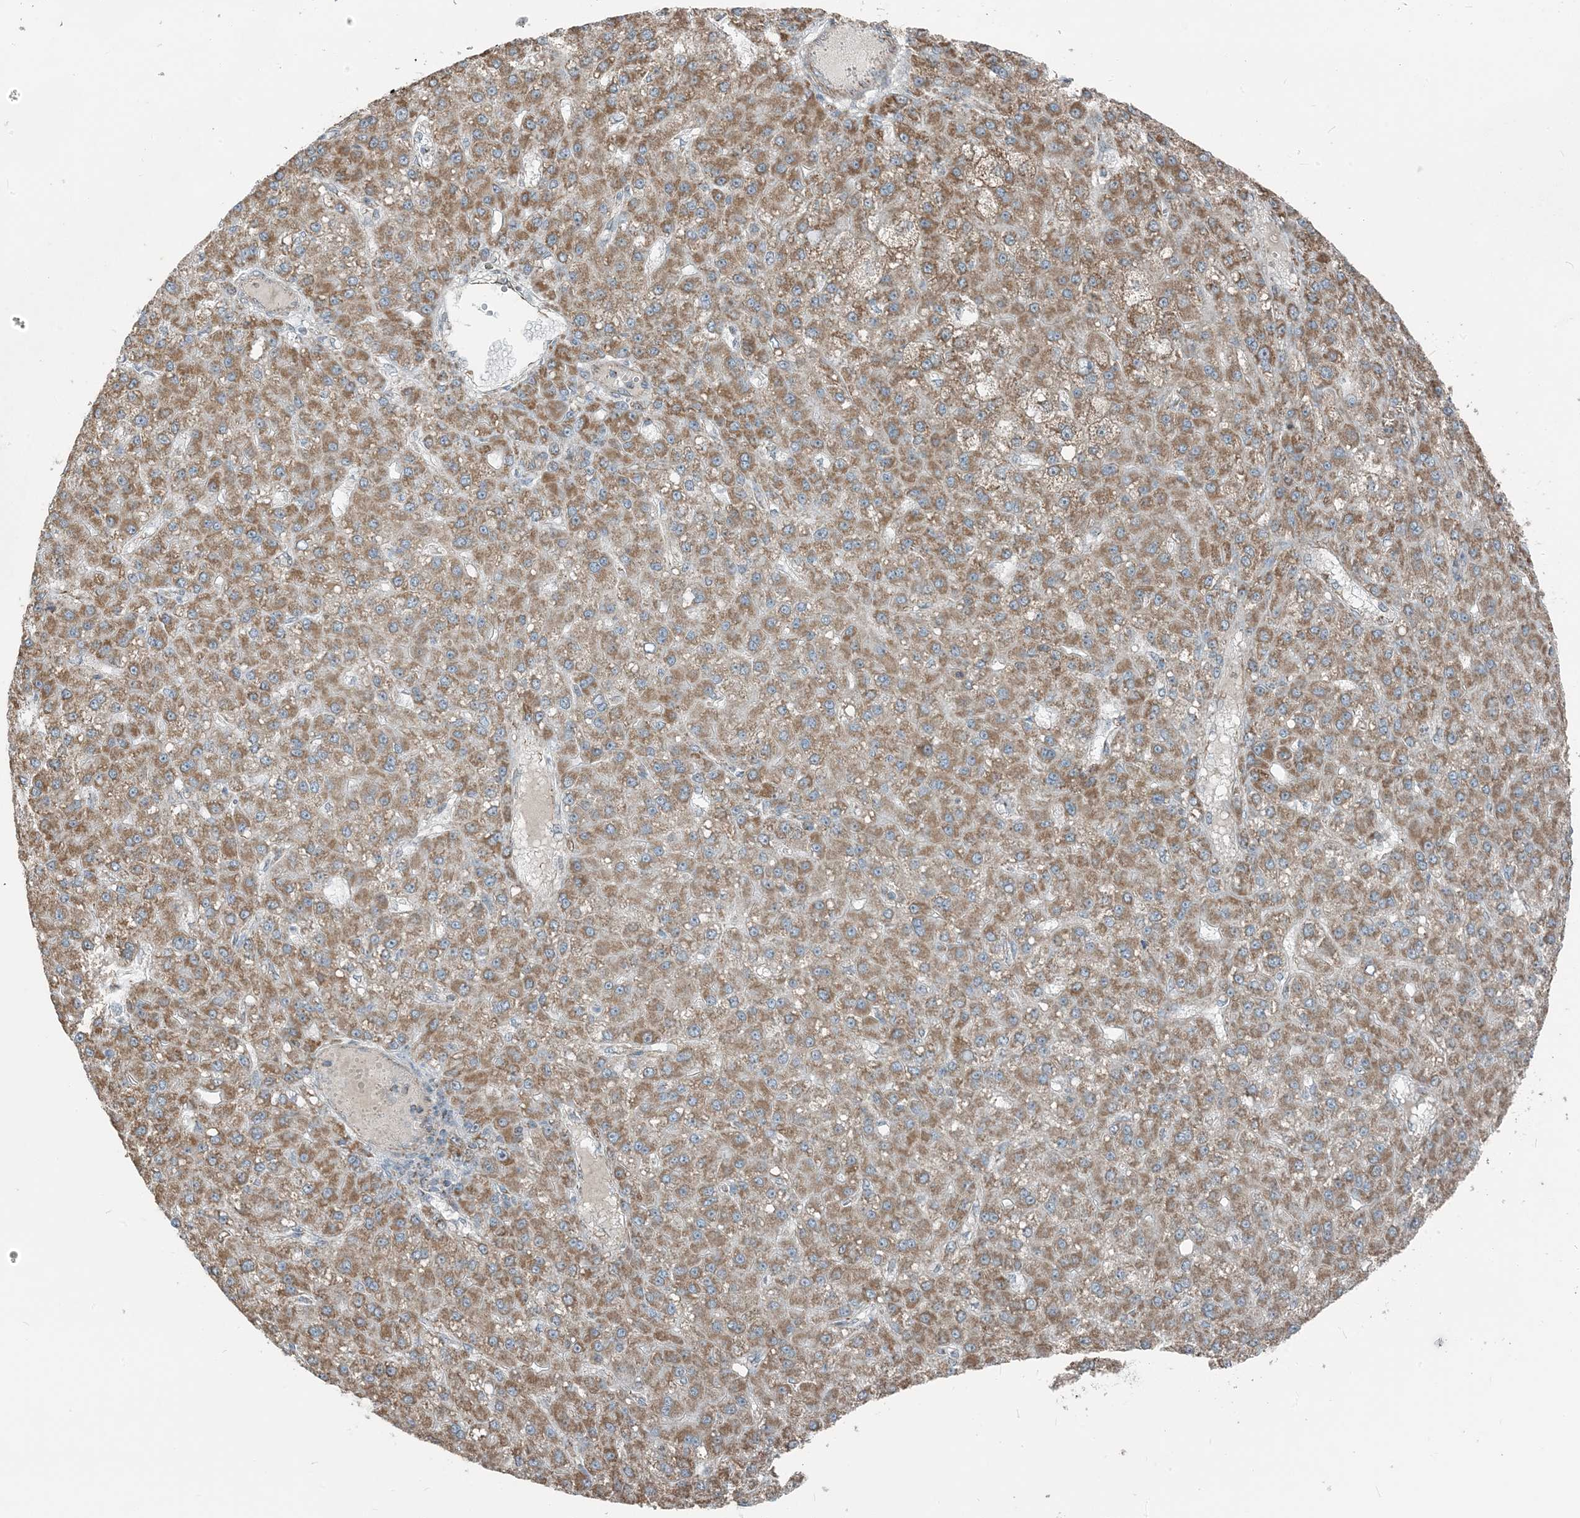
{"staining": {"intensity": "moderate", "quantity": ">75%", "location": "cytoplasmic/membranous"}, "tissue": "liver cancer", "cell_type": "Tumor cells", "image_type": "cancer", "snomed": [{"axis": "morphology", "description": "Carcinoma, Hepatocellular, NOS"}, {"axis": "topography", "description": "Liver"}], "caption": "Liver cancer was stained to show a protein in brown. There is medium levels of moderate cytoplasmic/membranous expression in about >75% of tumor cells. (DAB (3,3'-diaminobenzidine) = brown stain, brightfield microscopy at high magnification).", "gene": "PILRB", "patient": {"sex": "male", "age": 67}}